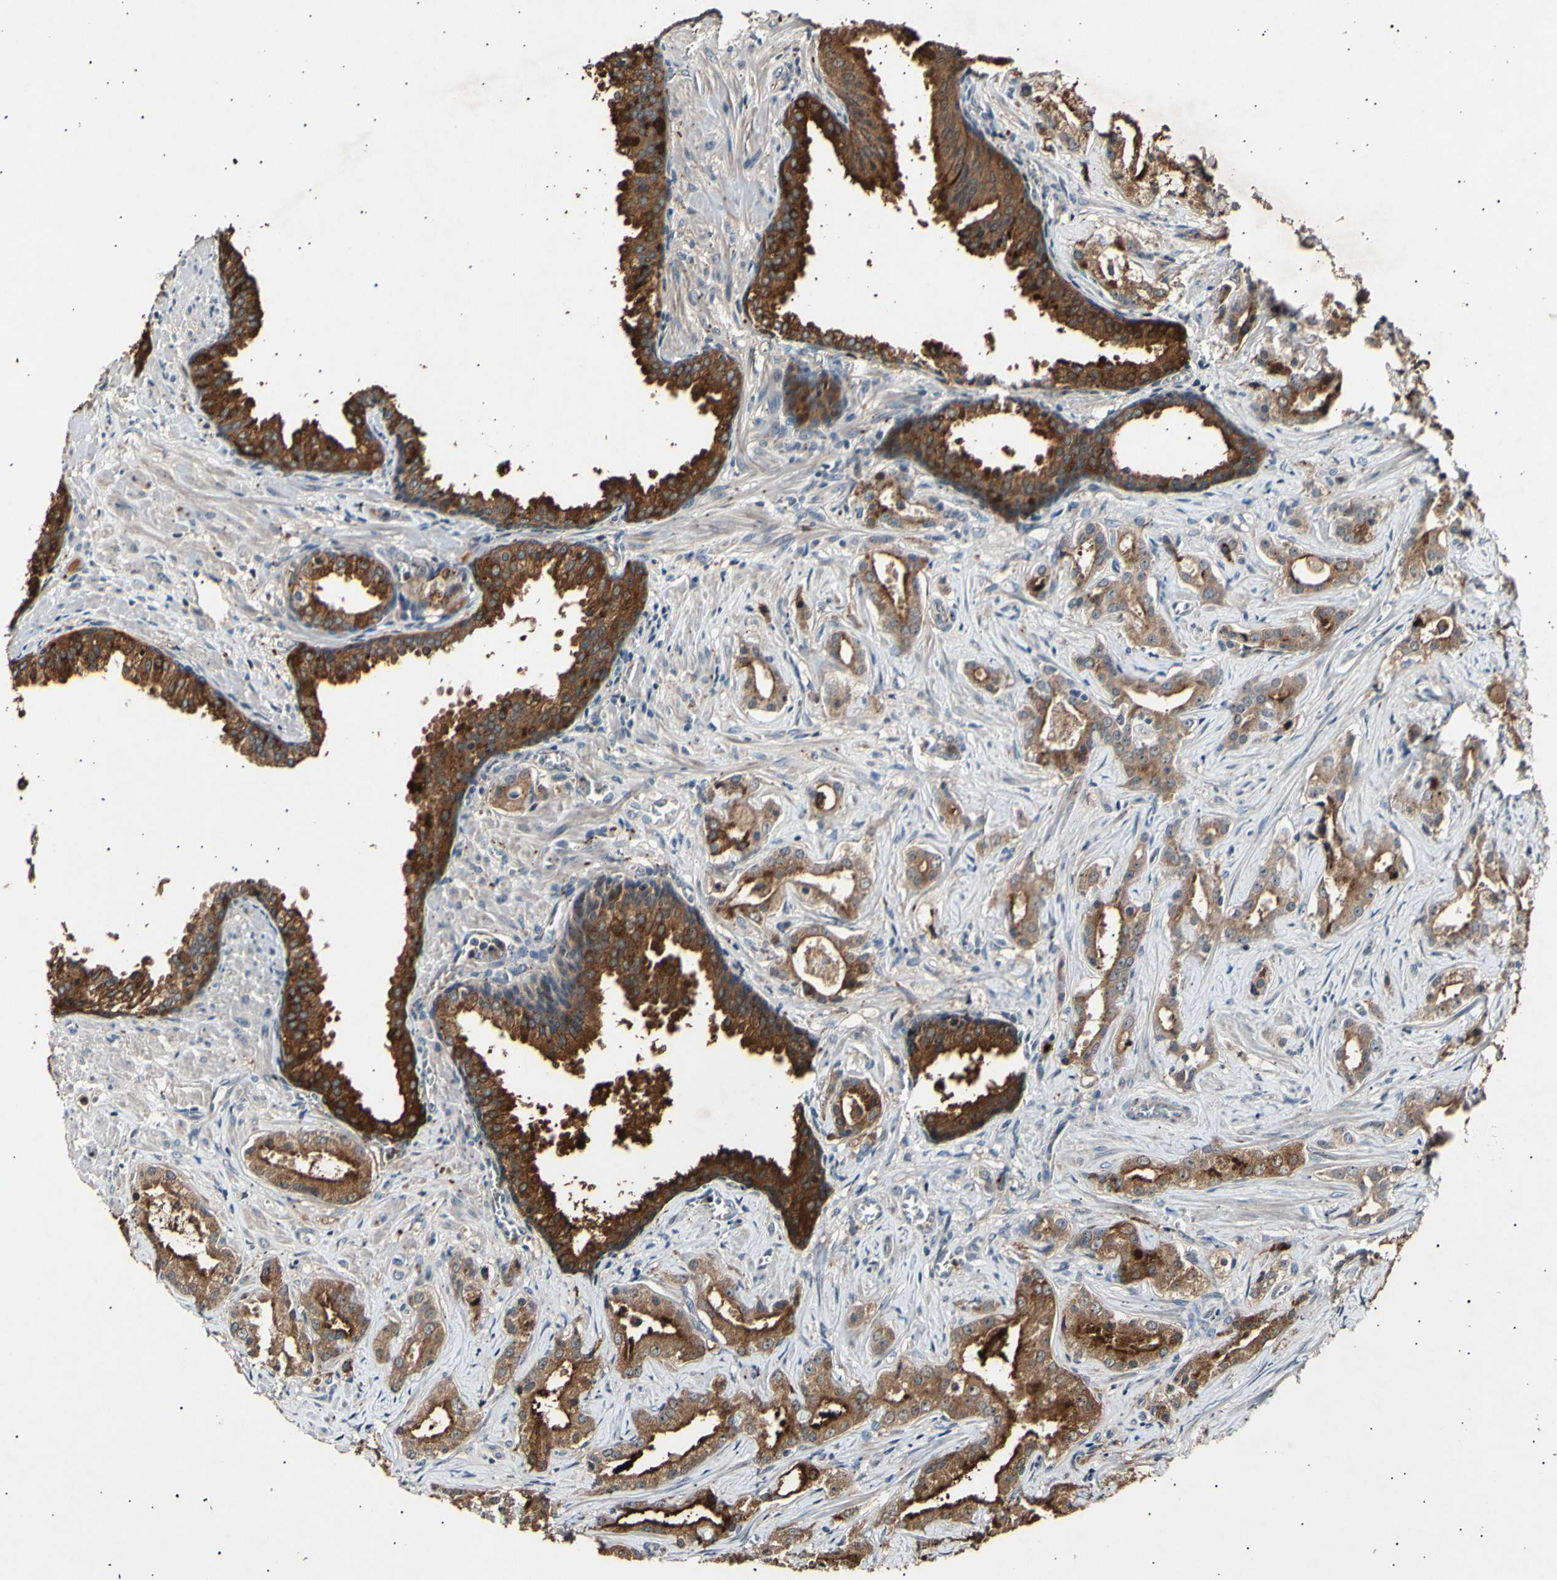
{"staining": {"intensity": "strong", "quantity": ">75%", "location": "cytoplasmic/membranous"}, "tissue": "prostate cancer", "cell_type": "Tumor cells", "image_type": "cancer", "snomed": [{"axis": "morphology", "description": "Adenocarcinoma, Low grade"}, {"axis": "topography", "description": "Prostate"}], "caption": "An image of adenocarcinoma (low-grade) (prostate) stained for a protein reveals strong cytoplasmic/membranous brown staining in tumor cells. (DAB IHC with brightfield microscopy, high magnification).", "gene": "ADCY3", "patient": {"sex": "male", "age": 59}}